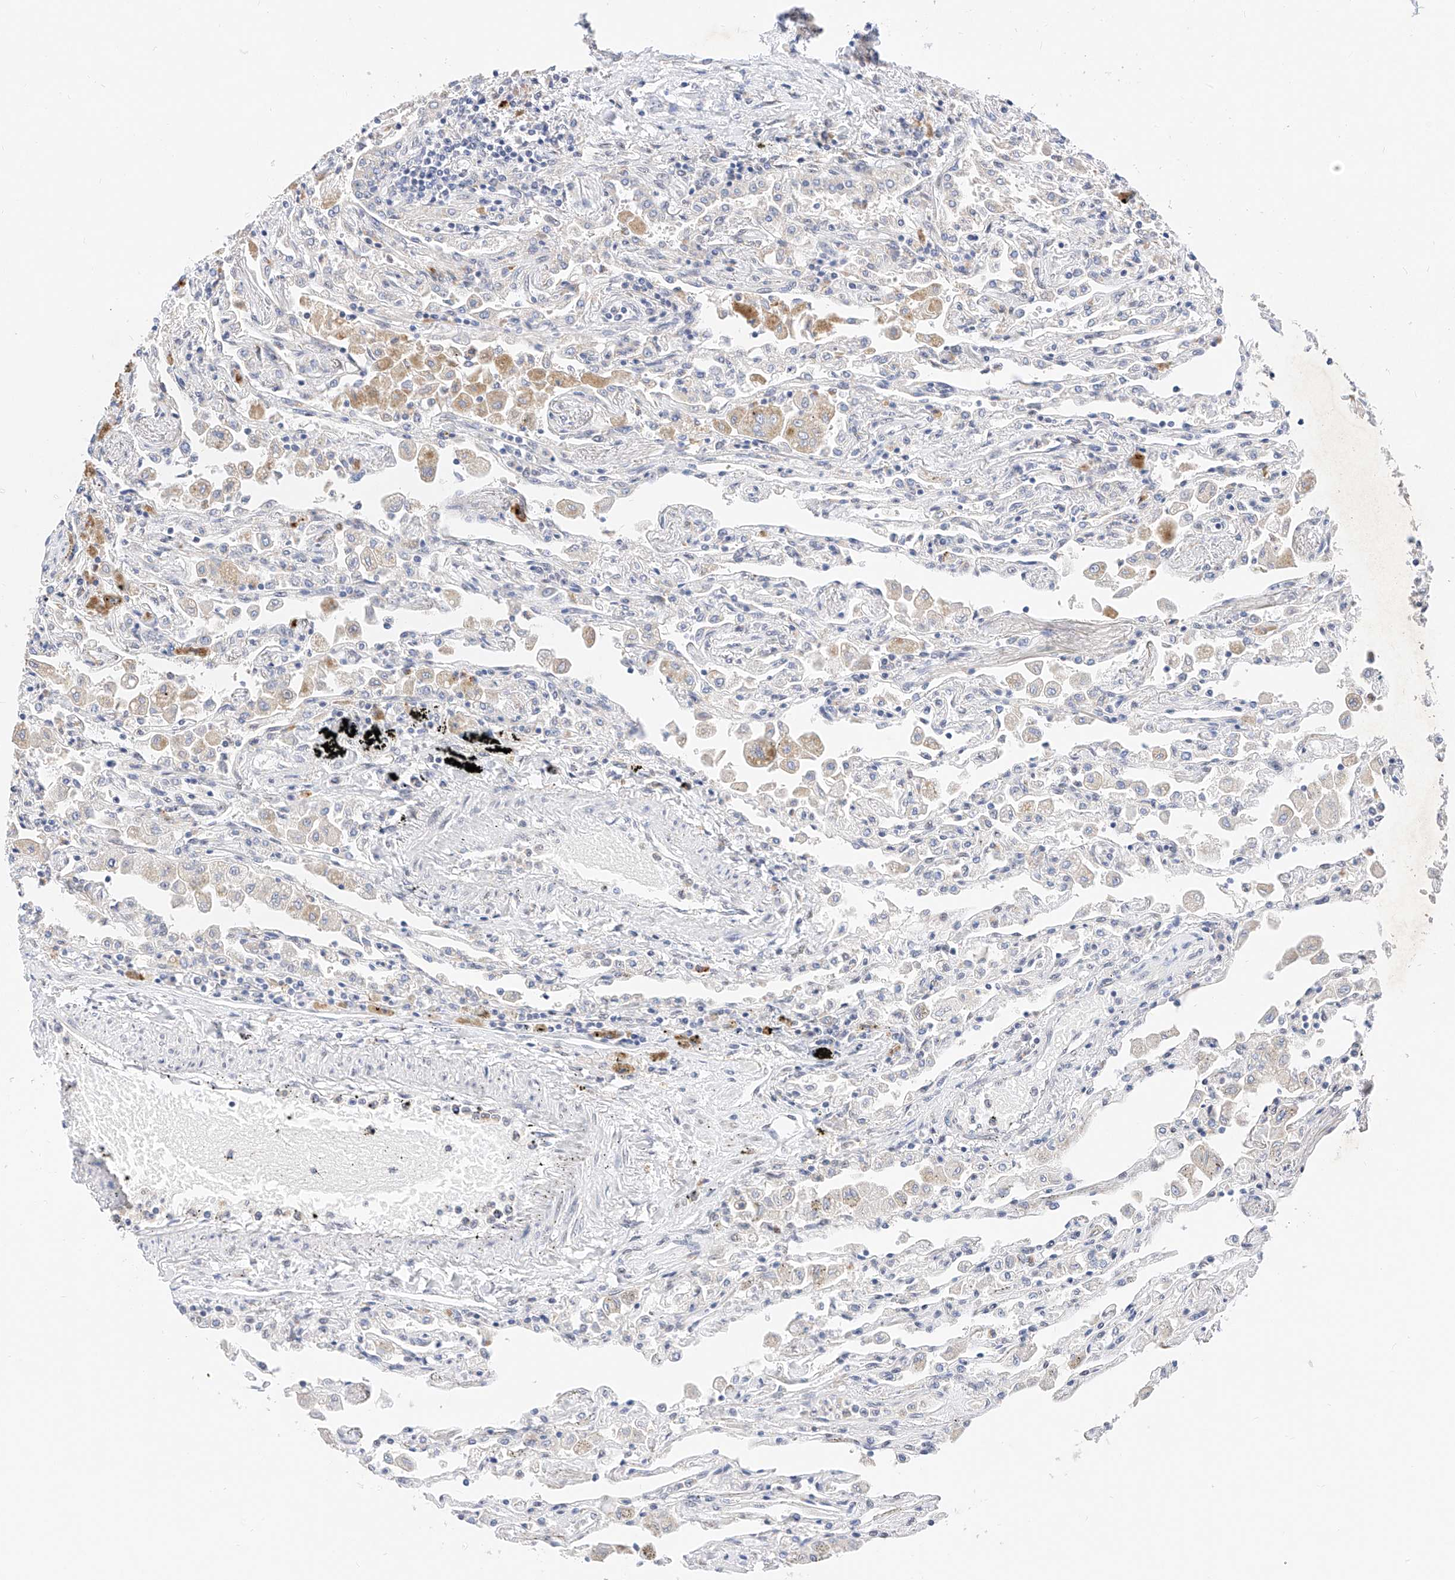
{"staining": {"intensity": "negative", "quantity": "none", "location": "none"}, "tissue": "lung", "cell_type": "Alveolar cells", "image_type": "normal", "snomed": [{"axis": "morphology", "description": "Normal tissue, NOS"}, {"axis": "topography", "description": "Bronchus"}, {"axis": "topography", "description": "Lung"}], "caption": "High magnification brightfield microscopy of unremarkable lung stained with DAB (brown) and counterstained with hematoxylin (blue): alveolar cells show no significant expression. The staining was performed using DAB (3,3'-diaminobenzidine) to visualize the protein expression in brown, while the nuclei were stained in blue with hematoxylin (Magnification: 20x).", "gene": "KCNJ1", "patient": {"sex": "female", "age": 49}}